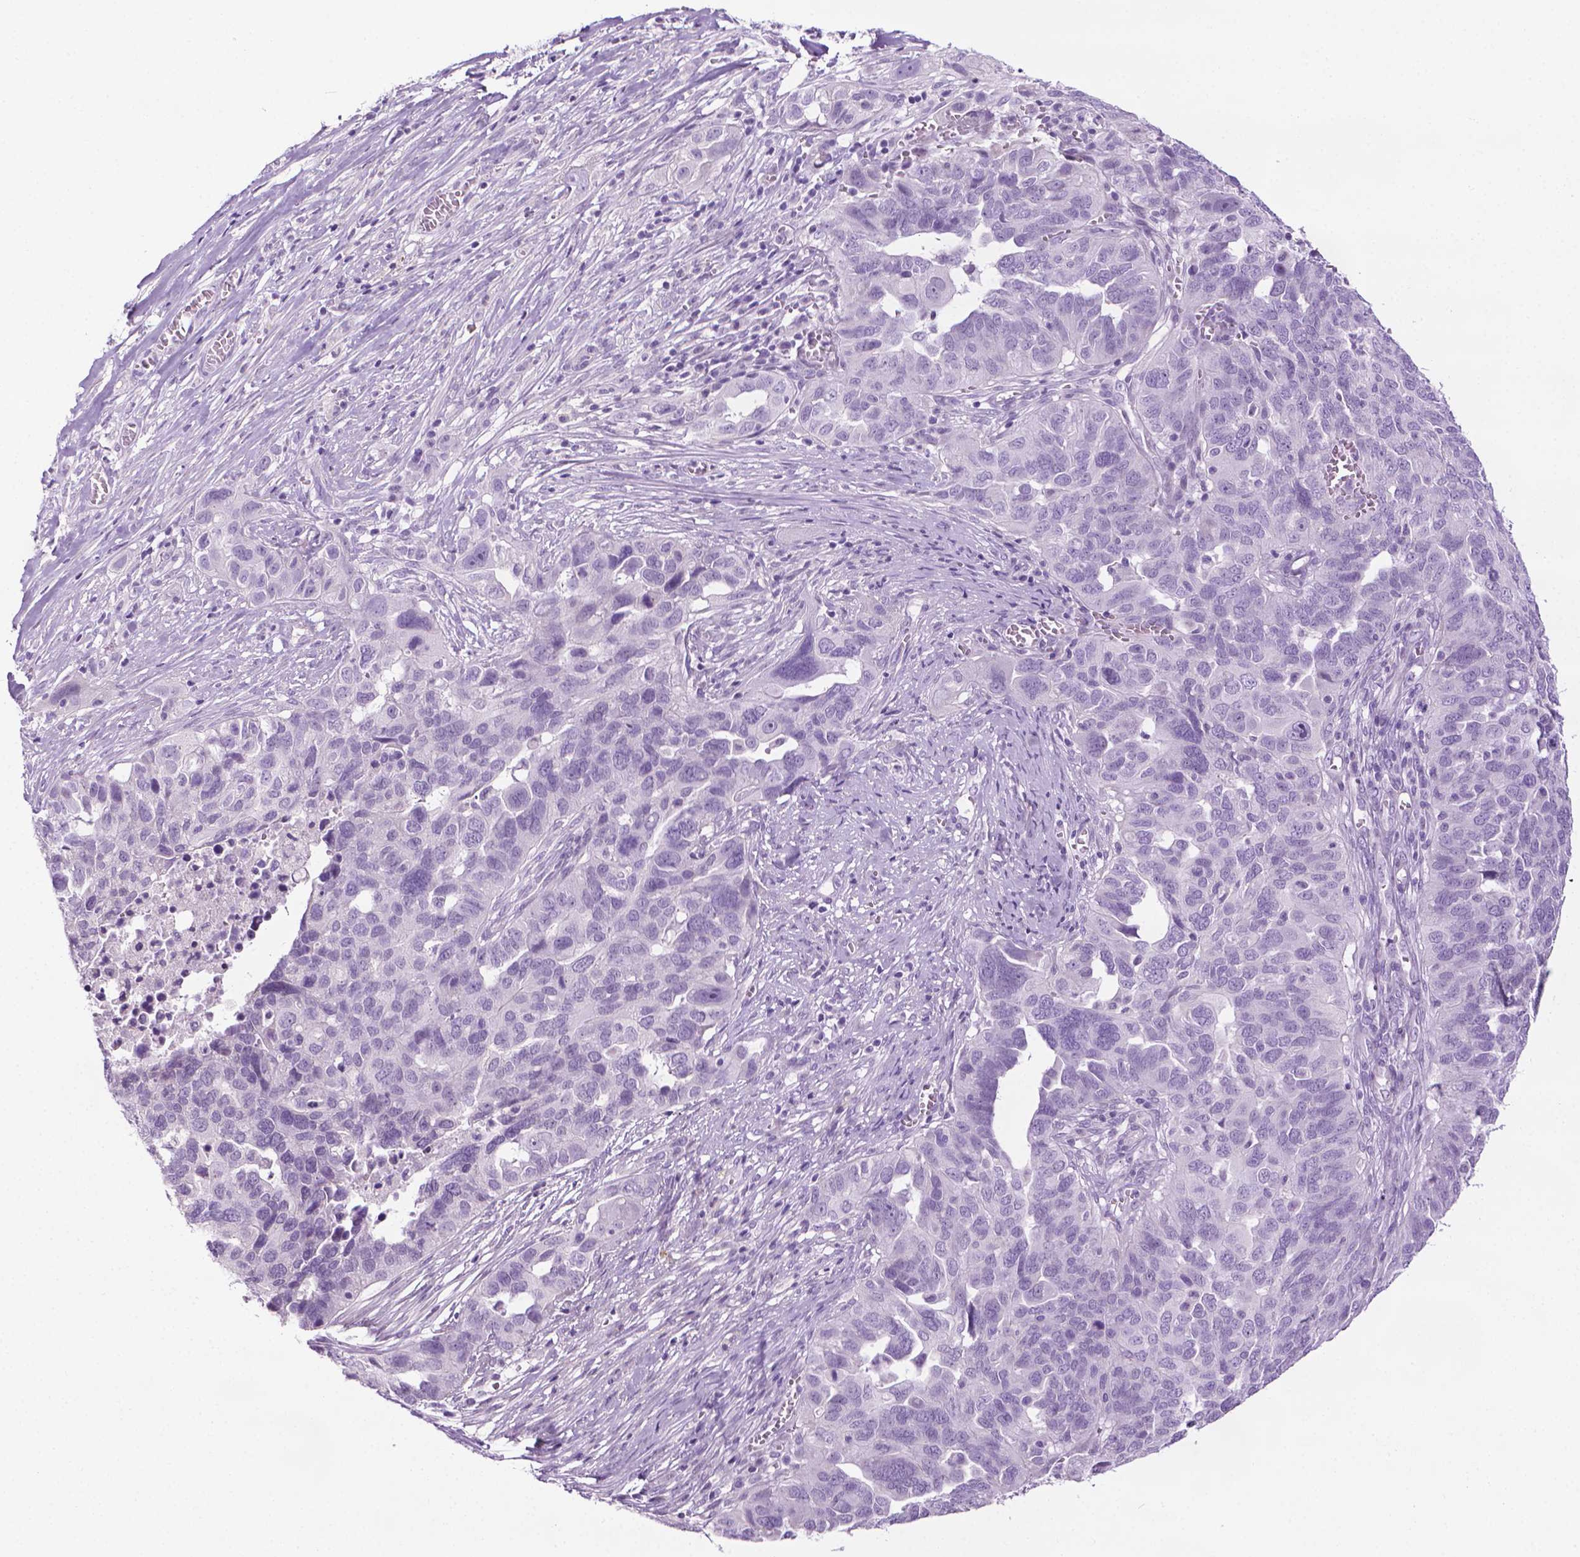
{"staining": {"intensity": "negative", "quantity": "none", "location": "none"}, "tissue": "ovarian cancer", "cell_type": "Tumor cells", "image_type": "cancer", "snomed": [{"axis": "morphology", "description": "Carcinoma, endometroid"}, {"axis": "topography", "description": "Soft tissue"}, {"axis": "topography", "description": "Ovary"}], "caption": "High power microscopy histopathology image of an immunohistochemistry image of endometroid carcinoma (ovarian), revealing no significant expression in tumor cells.", "gene": "DNAI7", "patient": {"sex": "female", "age": 52}}